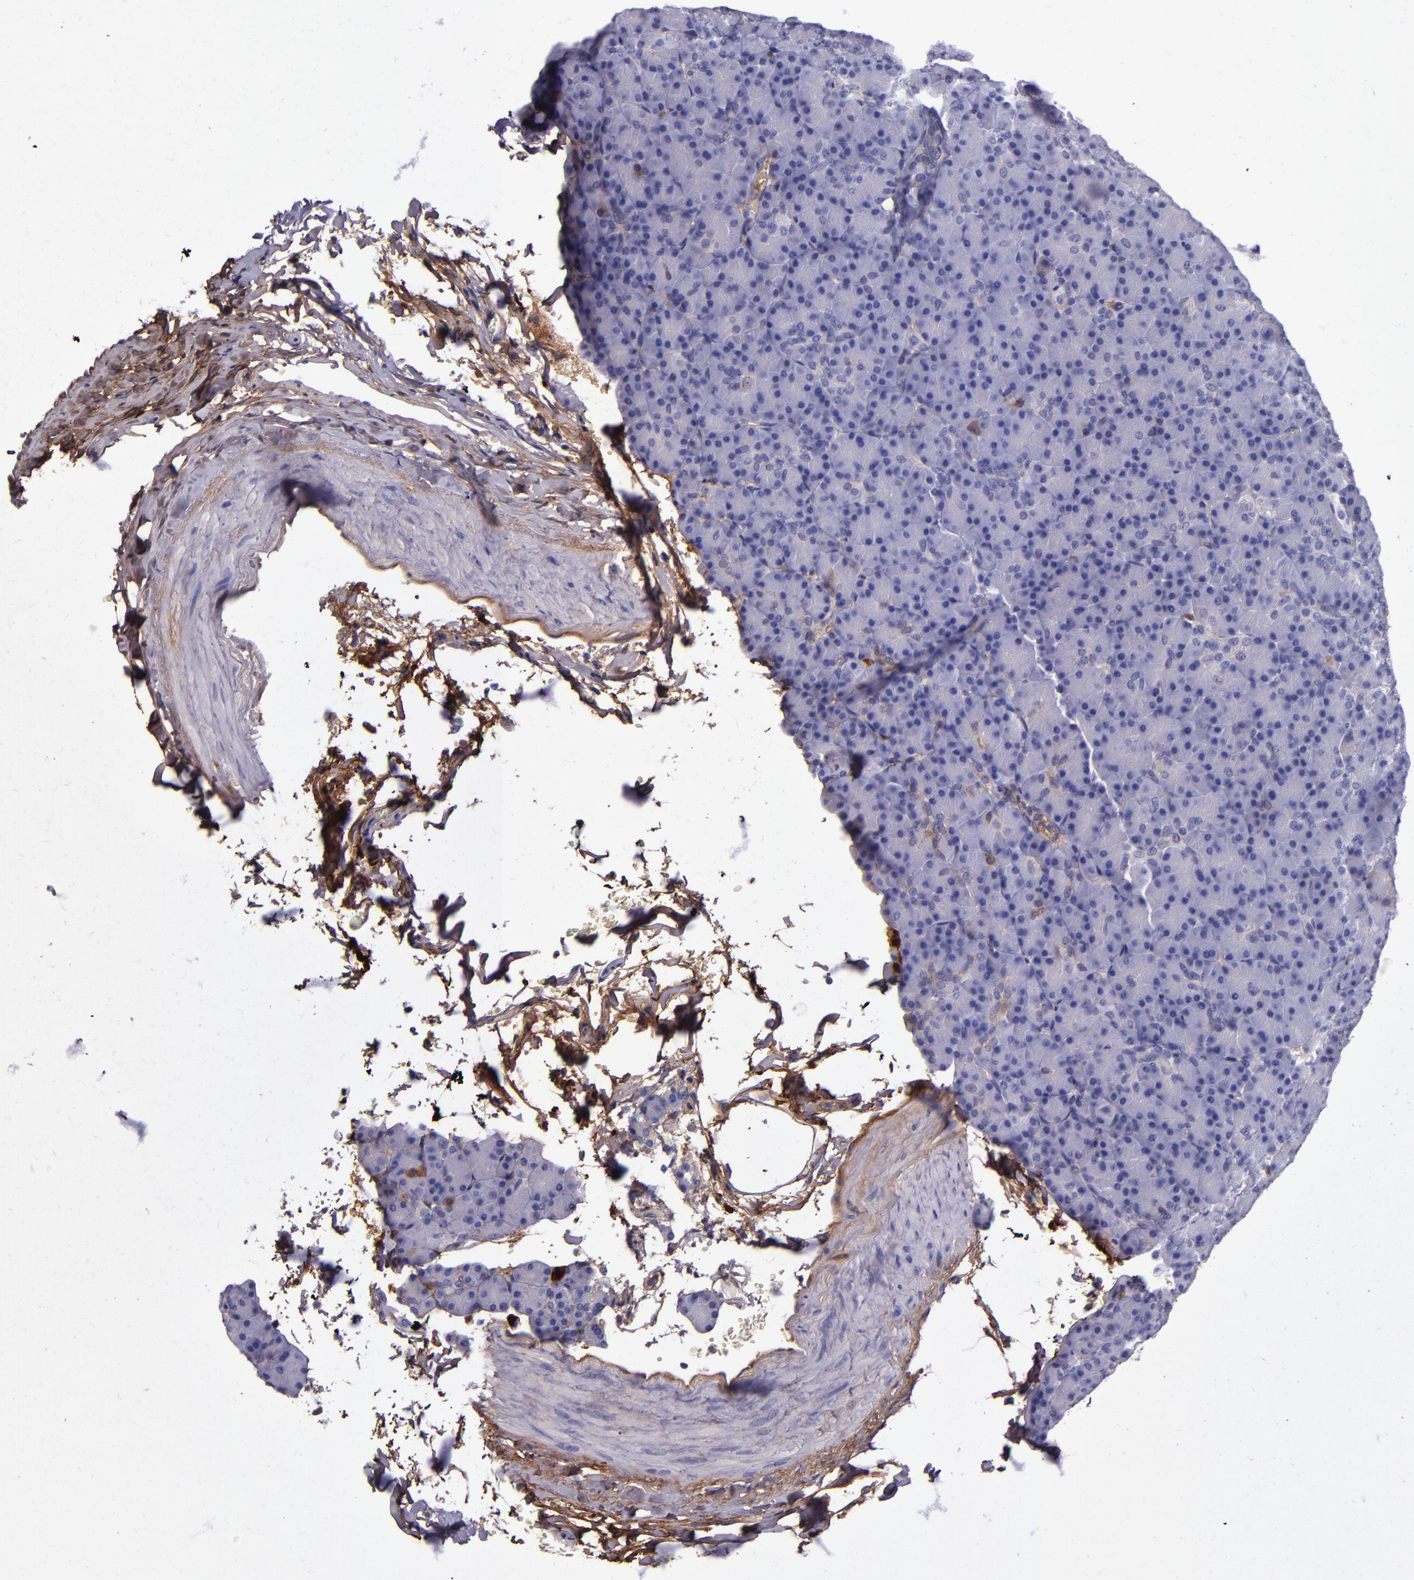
{"staining": {"intensity": "moderate", "quantity": "25%-75%", "location": "cytoplasmic/membranous"}, "tissue": "pancreas", "cell_type": "Exocrine glandular cells", "image_type": "normal", "snomed": [{"axis": "morphology", "description": "Normal tissue, NOS"}, {"axis": "topography", "description": "Pancreas"}], "caption": "IHC (DAB) staining of normal pancreas demonstrates moderate cytoplasmic/membranous protein positivity in approximately 25%-75% of exocrine glandular cells. (DAB (3,3'-diaminobenzidine) = brown stain, brightfield microscopy at high magnification).", "gene": "CLEC3B", "patient": {"sex": "female", "age": 43}}